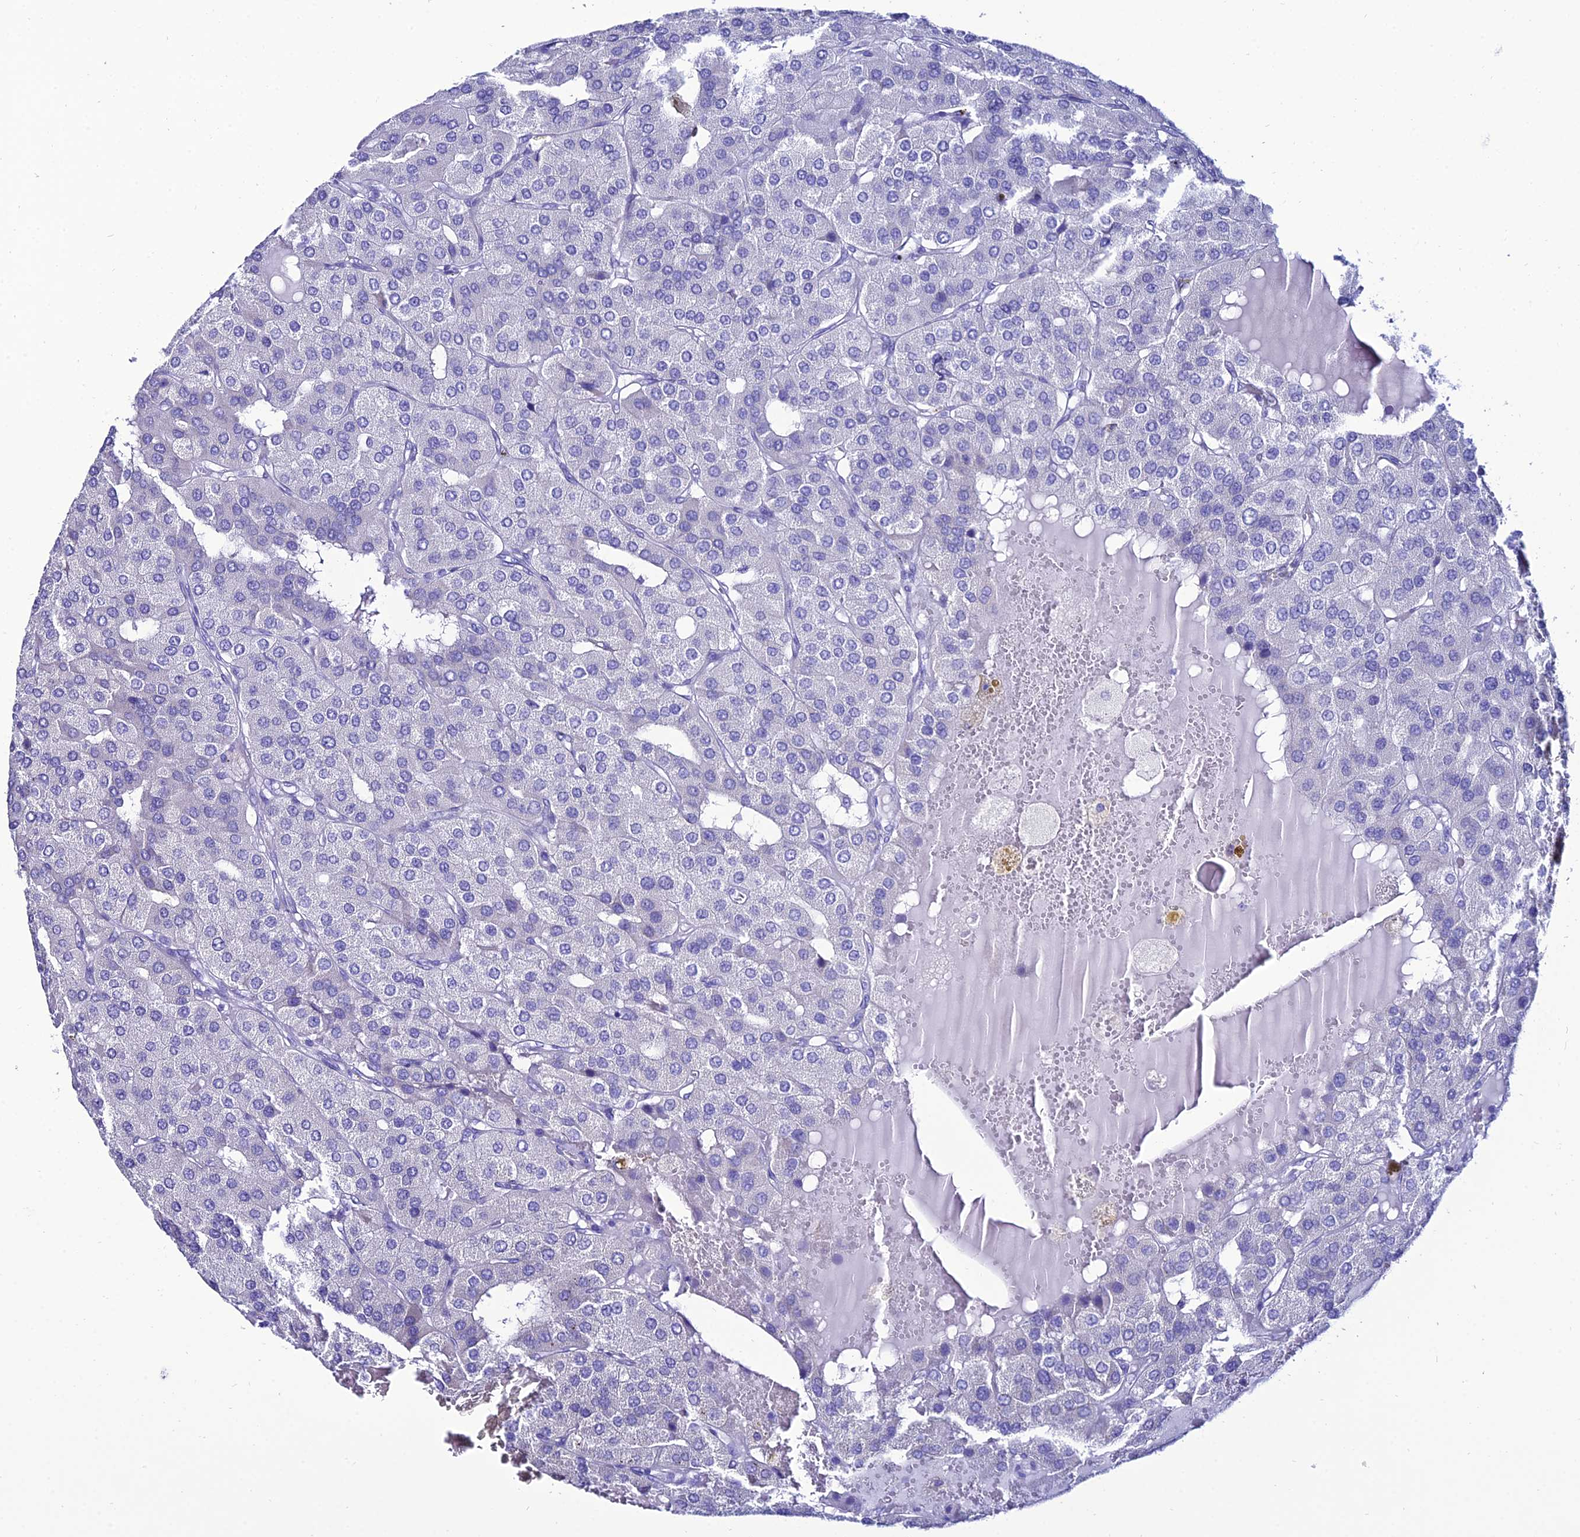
{"staining": {"intensity": "negative", "quantity": "none", "location": "none"}, "tissue": "parathyroid gland", "cell_type": "Glandular cells", "image_type": "normal", "snomed": [{"axis": "morphology", "description": "Normal tissue, NOS"}, {"axis": "morphology", "description": "Adenoma, NOS"}, {"axis": "topography", "description": "Parathyroid gland"}], "caption": "The histopathology image reveals no staining of glandular cells in benign parathyroid gland. (DAB immunohistochemistry (IHC) visualized using brightfield microscopy, high magnification).", "gene": "OR4D5", "patient": {"sex": "female", "age": 86}}